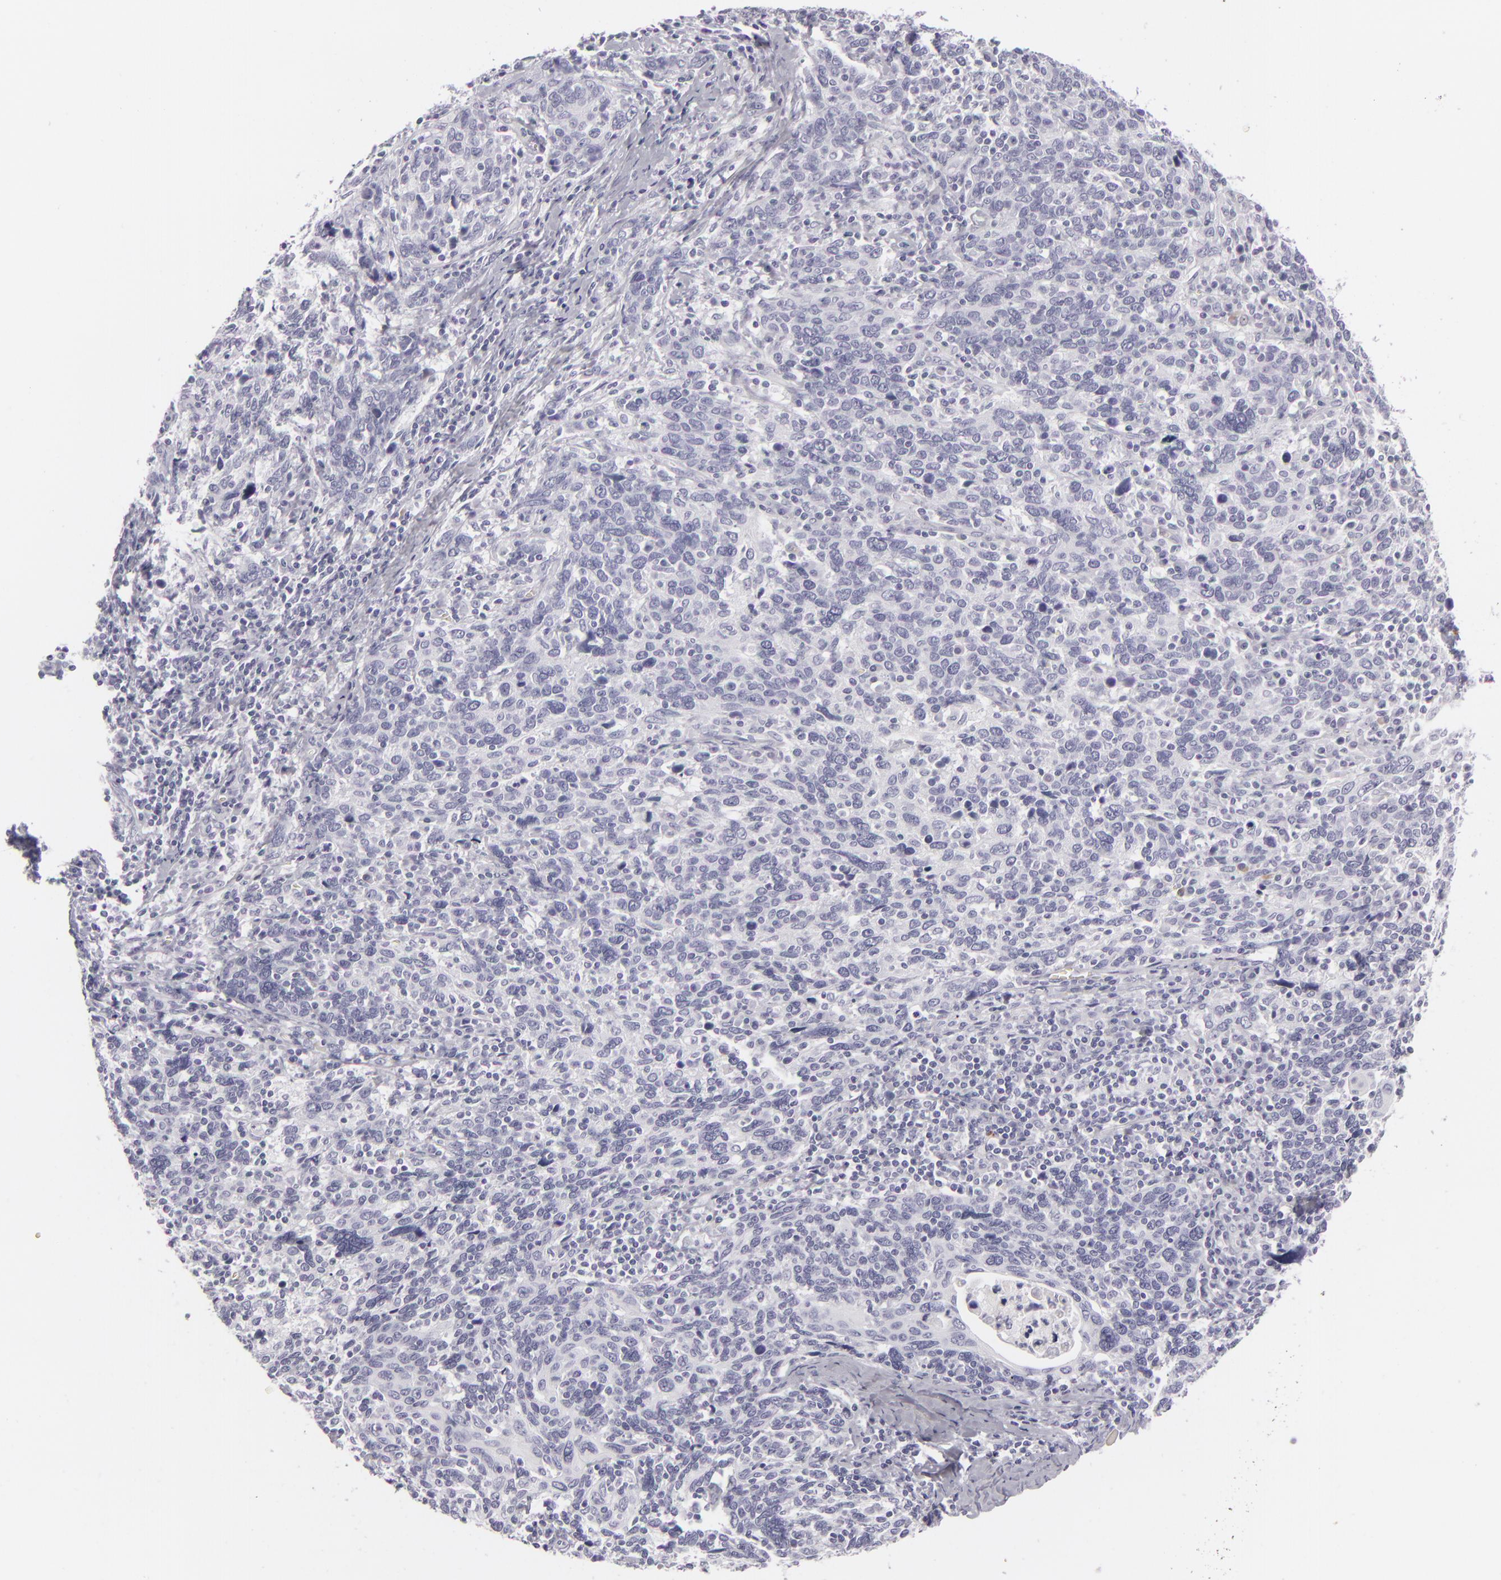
{"staining": {"intensity": "negative", "quantity": "none", "location": "none"}, "tissue": "cervical cancer", "cell_type": "Tumor cells", "image_type": "cancer", "snomed": [{"axis": "morphology", "description": "Squamous cell carcinoma, NOS"}, {"axis": "topography", "description": "Cervix"}], "caption": "The image shows no significant staining in tumor cells of cervical squamous cell carcinoma.", "gene": "CDX2", "patient": {"sex": "female", "age": 41}}